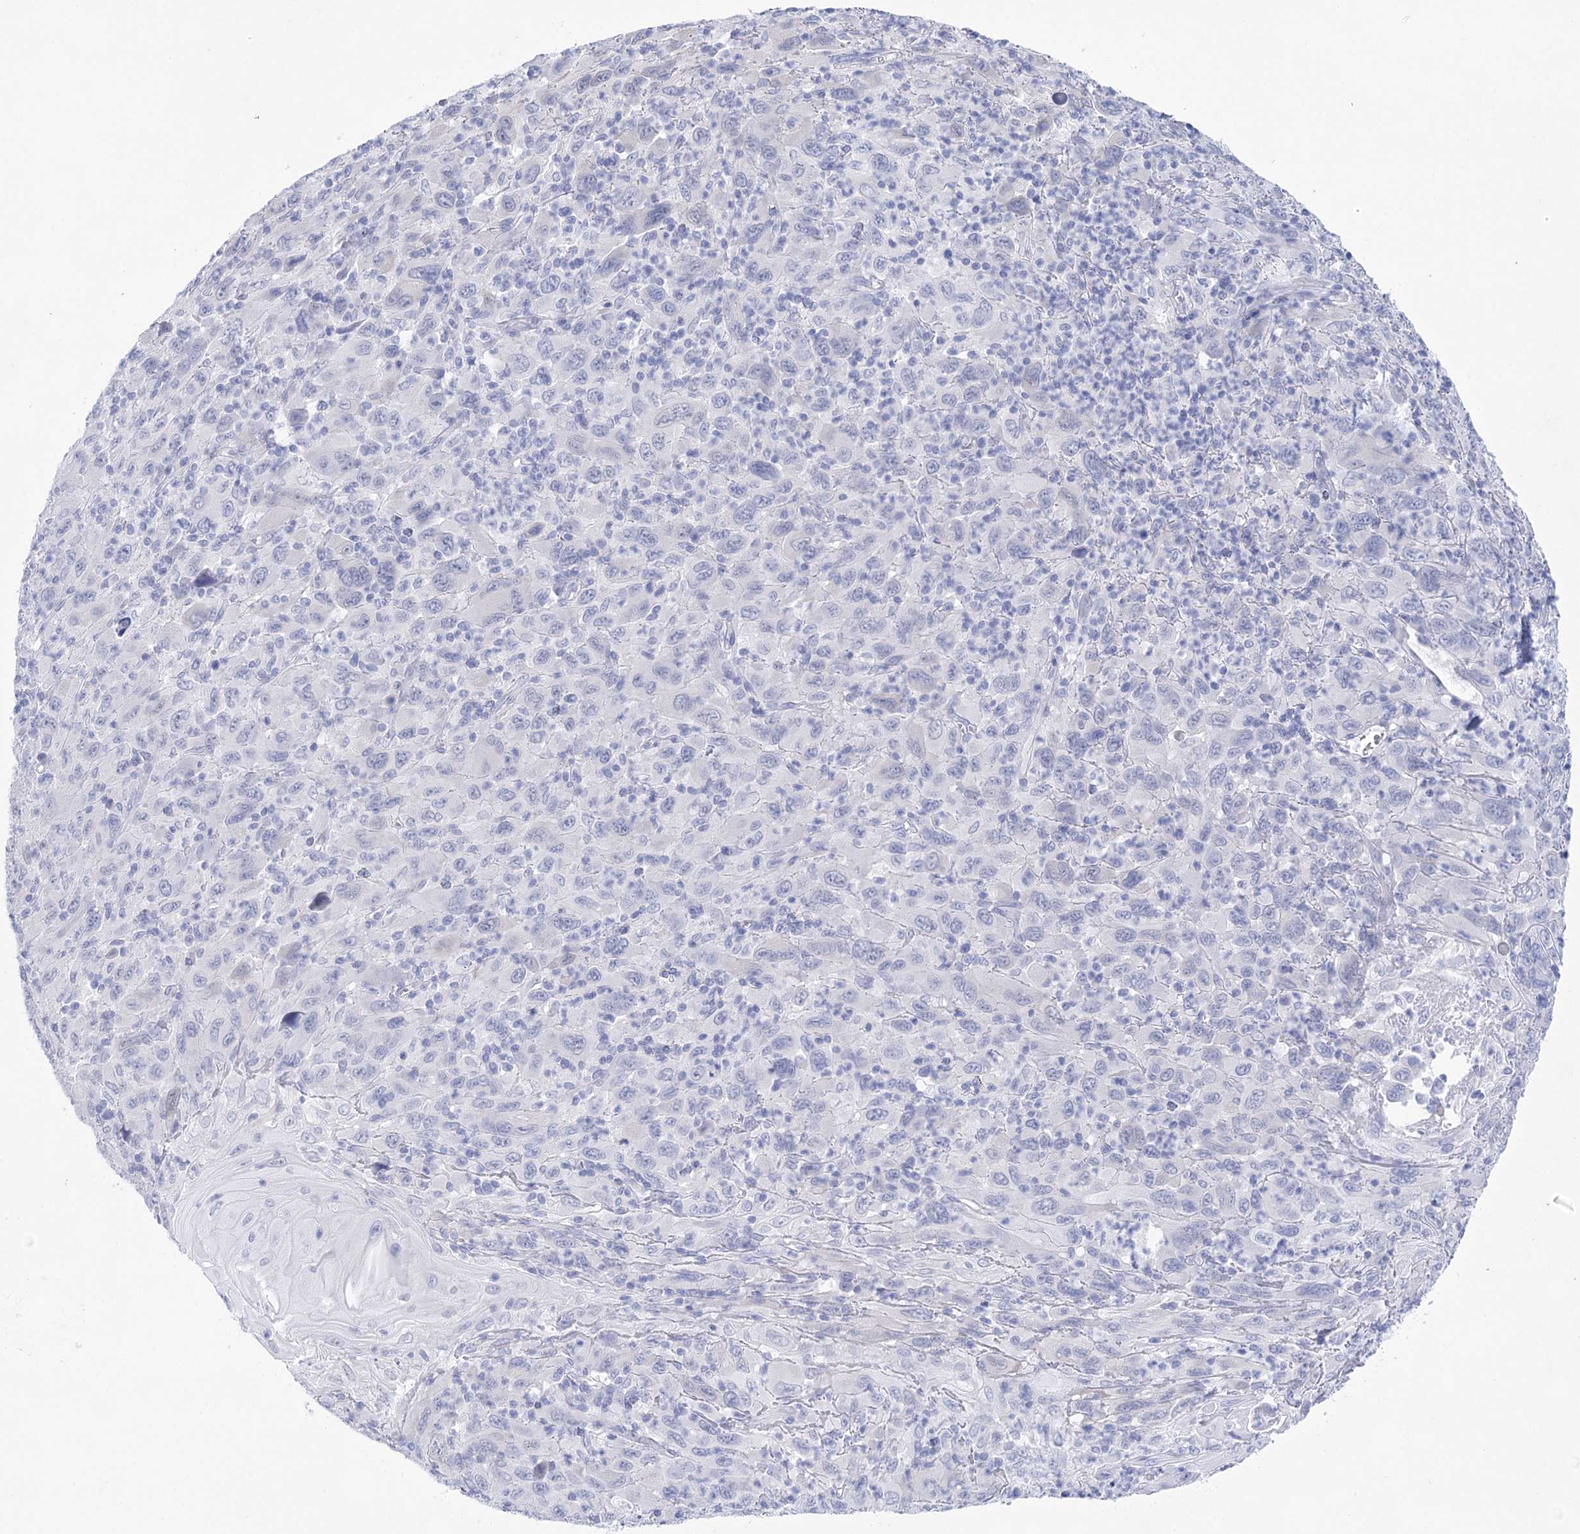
{"staining": {"intensity": "negative", "quantity": "none", "location": "none"}, "tissue": "melanoma", "cell_type": "Tumor cells", "image_type": "cancer", "snomed": [{"axis": "morphology", "description": "Malignant melanoma, Metastatic site"}, {"axis": "topography", "description": "Skin"}], "caption": "A high-resolution micrograph shows IHC staining of malignant melanoma (metastatic site), which shows no significant expression in tumor cells.", "gene": "LALBA", "patient": {"sex": "female", "age": 56}}